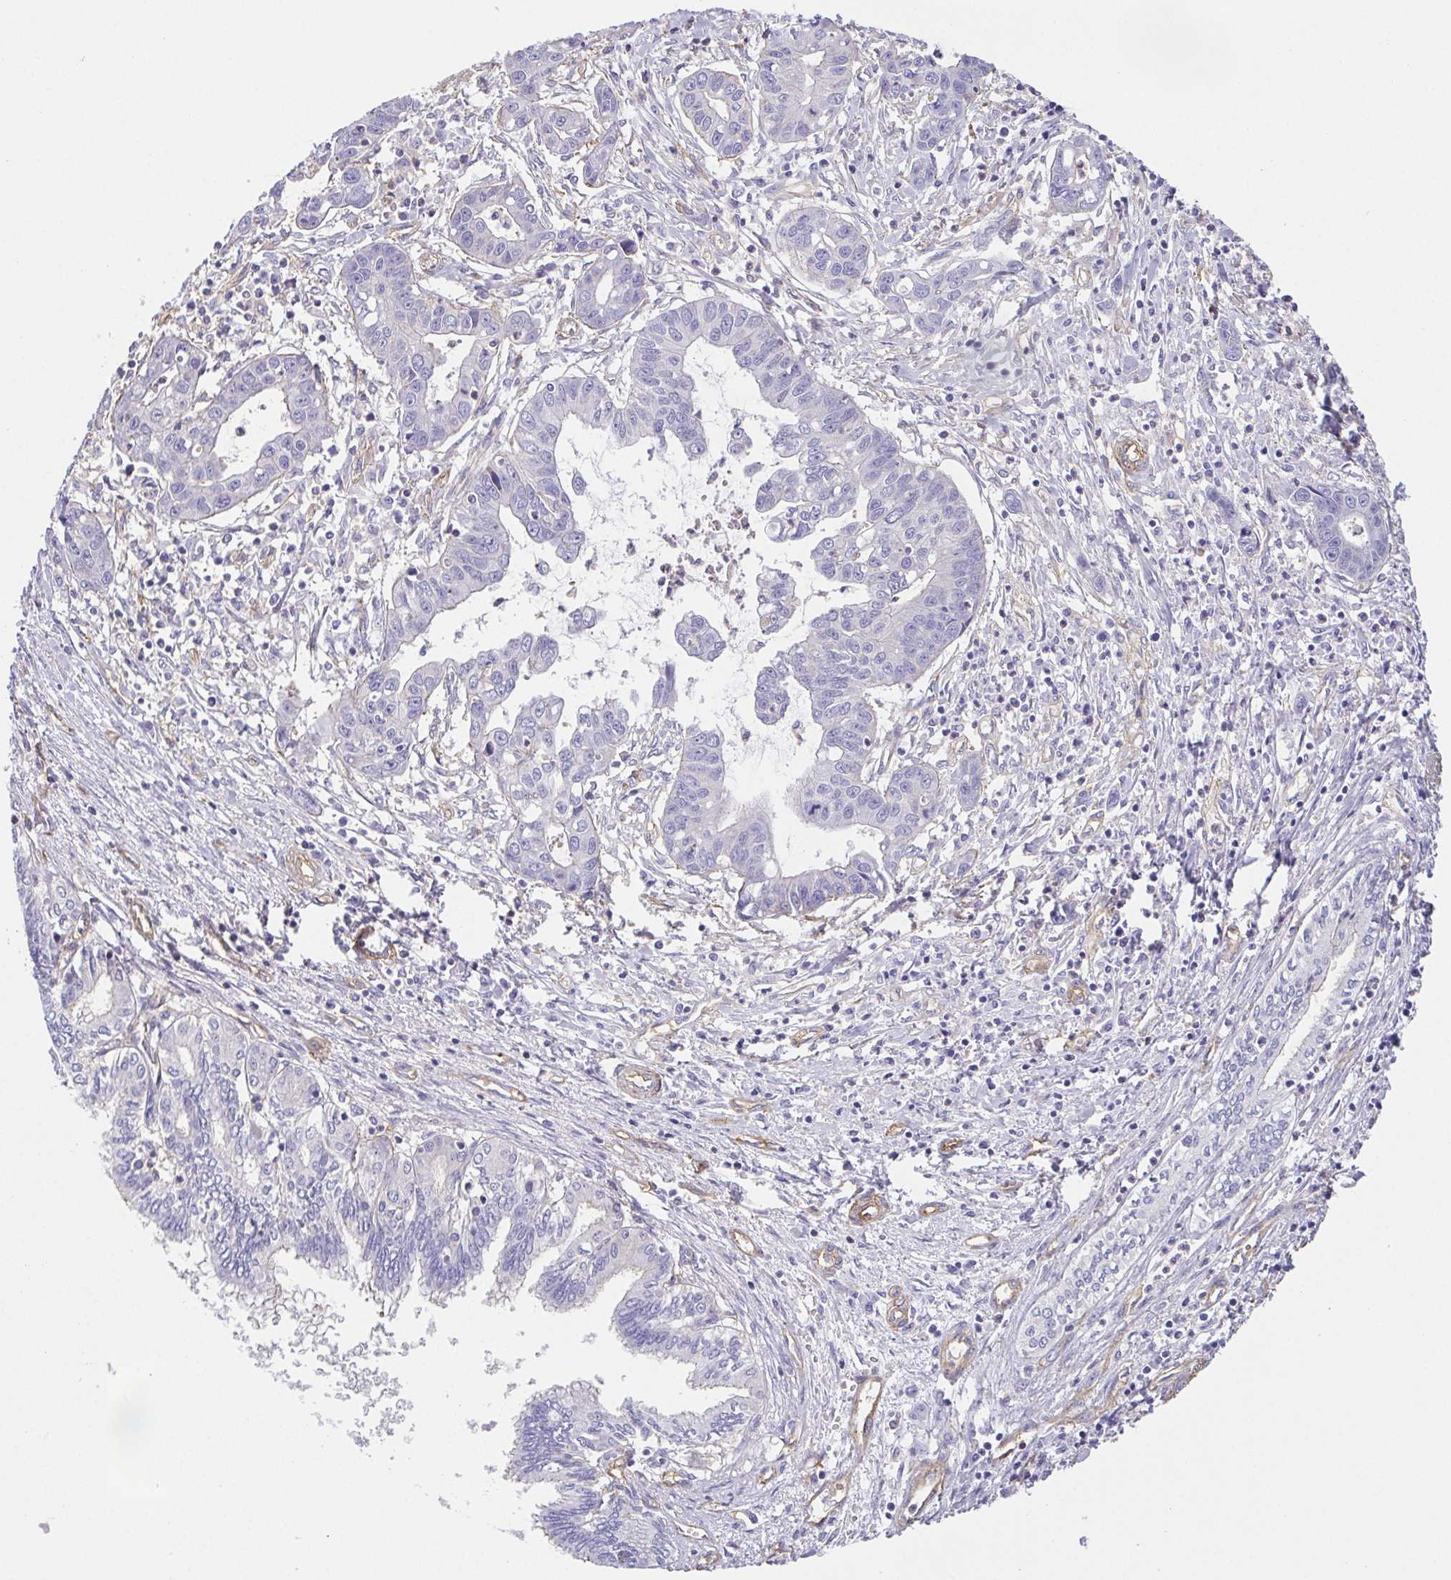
{"staining": {"intensity": "negative", "quantity": "none", "location": "none"}, "tissue": "liver cancer", "cell_type": "Tumor cells", "image_type": "cancer", "snomed": [{"axis": "morphology", "description": "Cholangiocarcinoma"}, {"axis": "topography", "description": "Liver"}], "caption": "Immunohistochemical staining of liver cancer shows no significant expression in tumor cells.", "gene": "MYL6", "patient": {"sex": "male", "age": 58}}